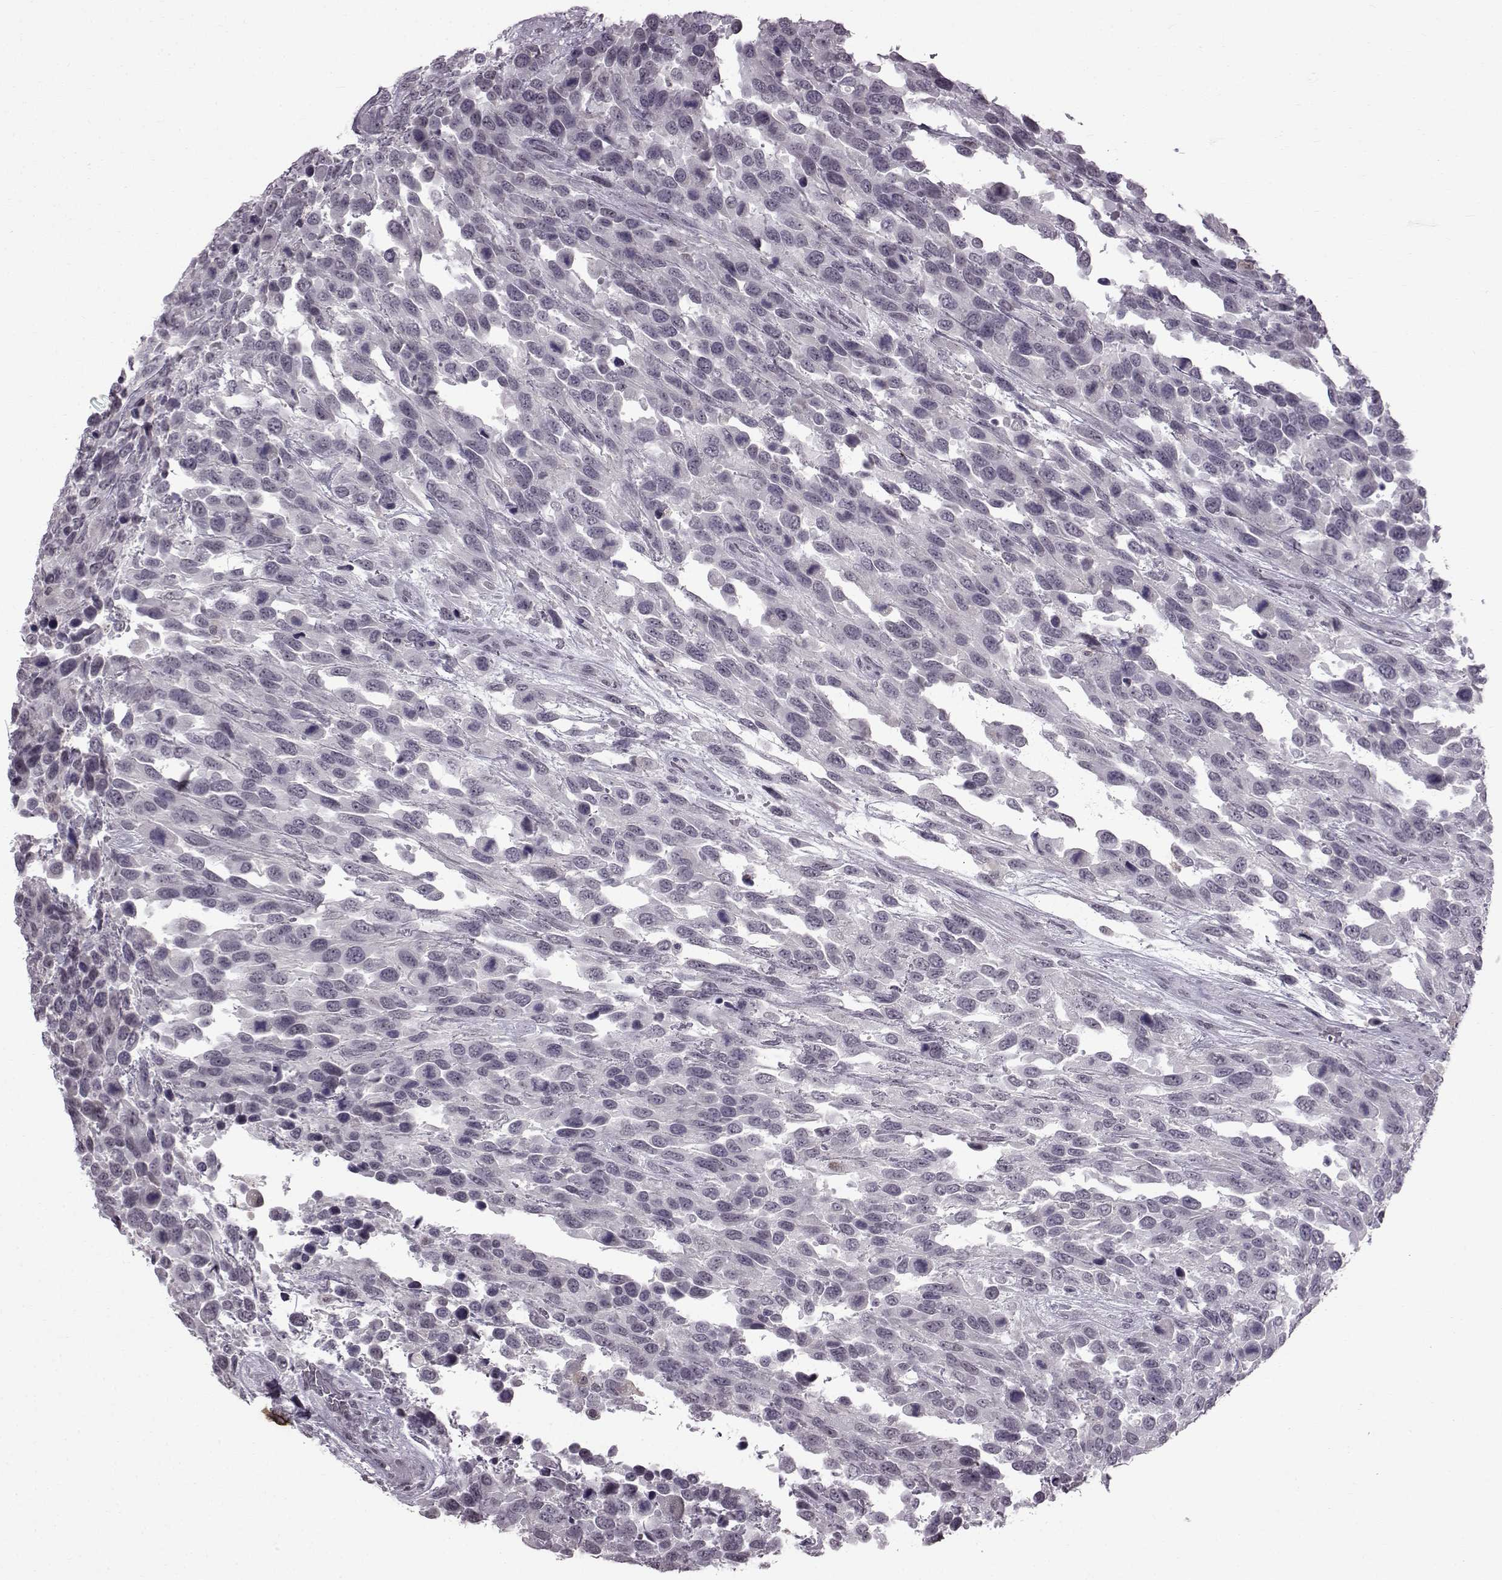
{"staining": {"intensity": "negative", "quantity": "none", "location": "none"}, "tissue": "urothelial cancer", "cell_type": "Tumor cells", "image_type": "cancer", "snomed": [{"axis": "morphology", "description": "Urothelial carcinoma, High grade"}, {"axis": "topography", "description": "Urinary bladder"}], "caption": "An immunohistochemistry micrograph of urothelial cancer is shown. There is no staining in tumor cells of urothelial cancer. (Stains: DAB immunohistochemistry with hematoxylin counter stain, Microscopy: brightfield microscopy at high magnification).", "gene": "SLC28A2", "patient": {"sex": "female", "age": 70}}